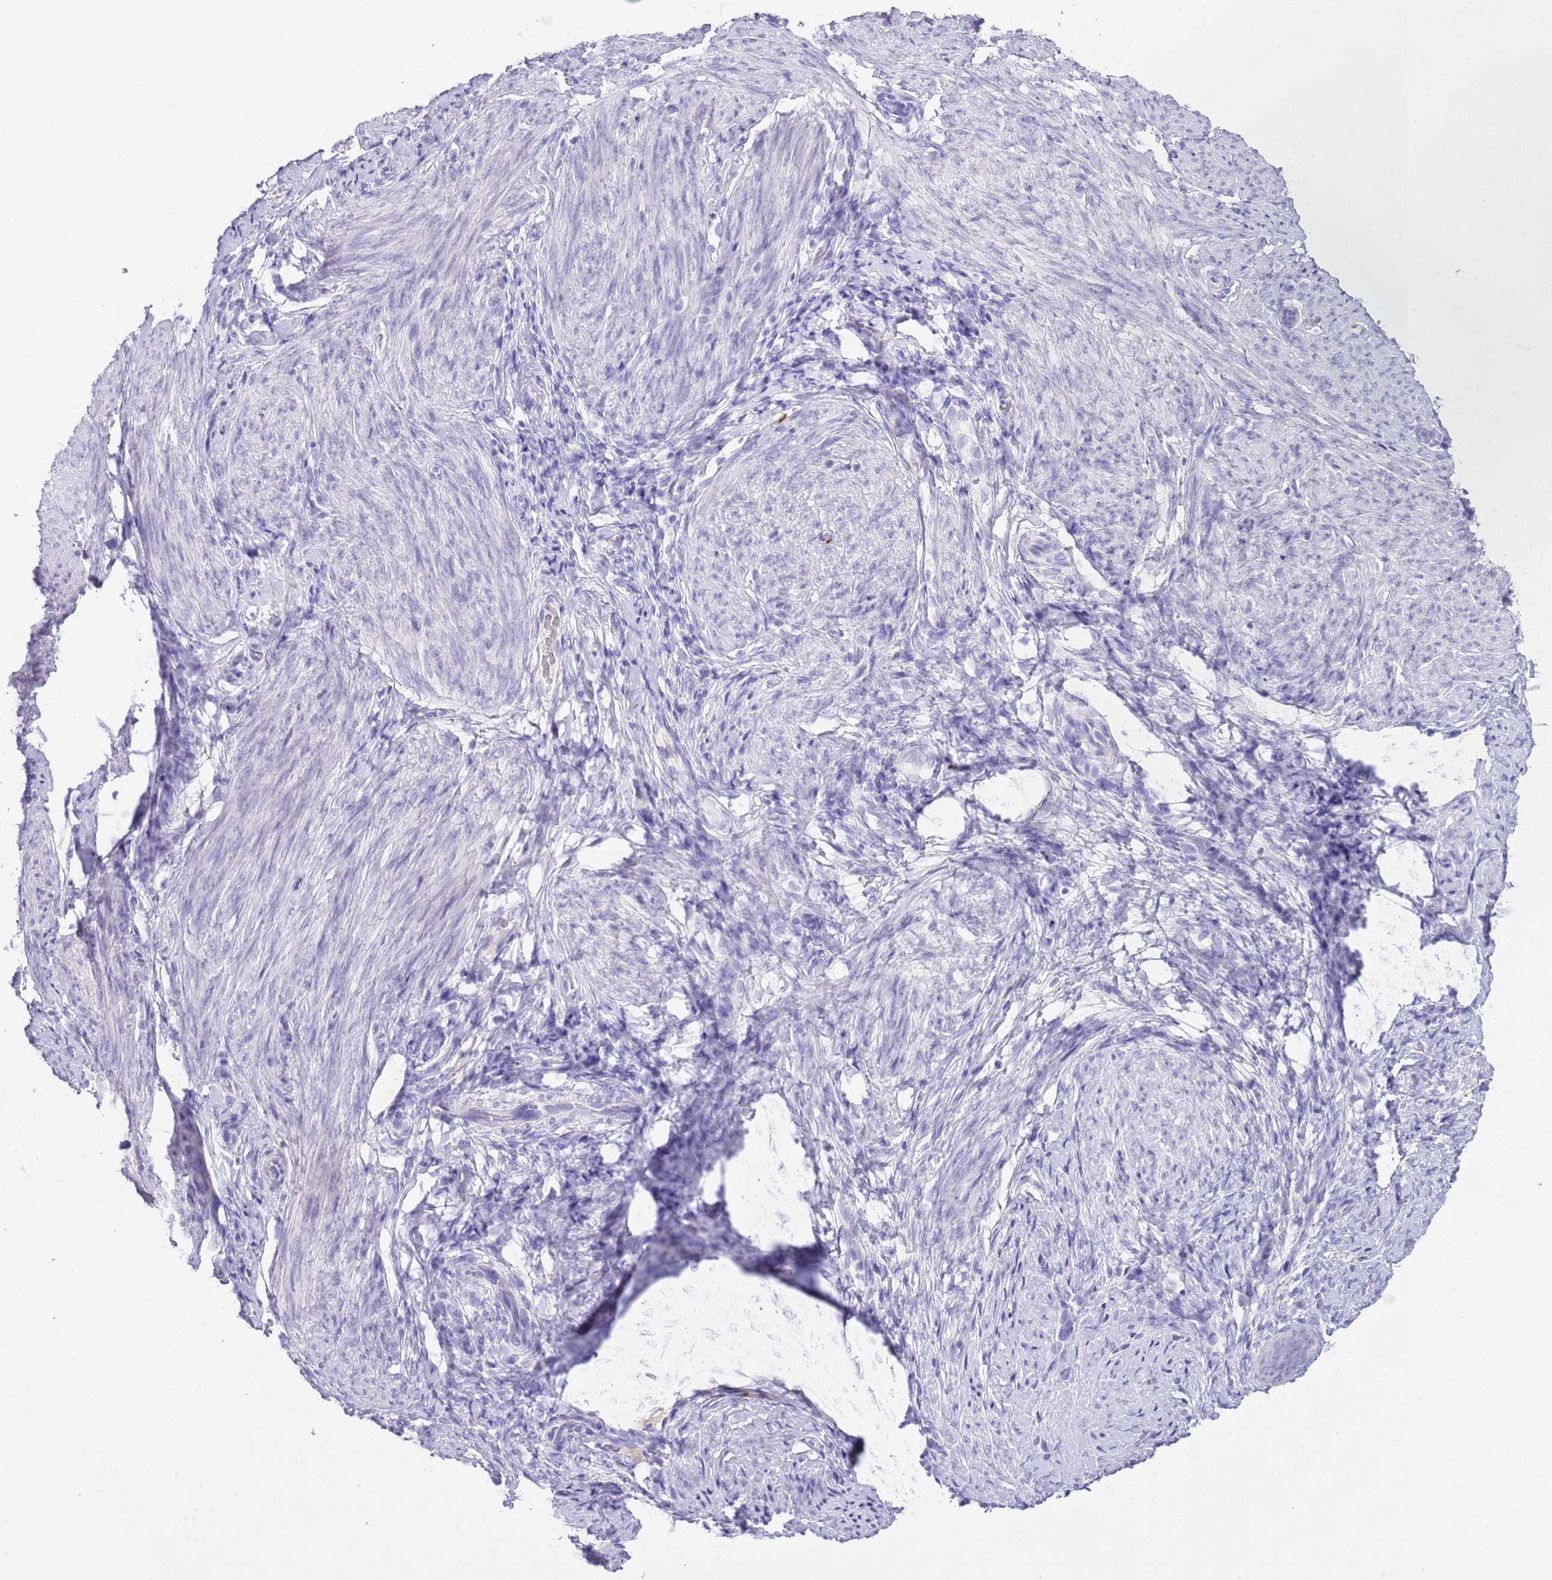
{"staining": {"intensity": "negative", "quantity": "none", "location": "none"}, "tissue": "endometrium", "cell_type": "Cells in endometrial stroma", "image_type": "normal", "snomed": [{"axis": "morphology", "description": "Normal tissue, NOS"}, {"axis": "topography", "description": "Endometrium"}], "caption": "Immunohistochemistry histopathology image of normal endometrium stained for a protein (brown), which demonstrates no staining in cells in endometrial stroma.", "gene": "CLEC2A", "patient": {"sex": "female", "age": 65}}